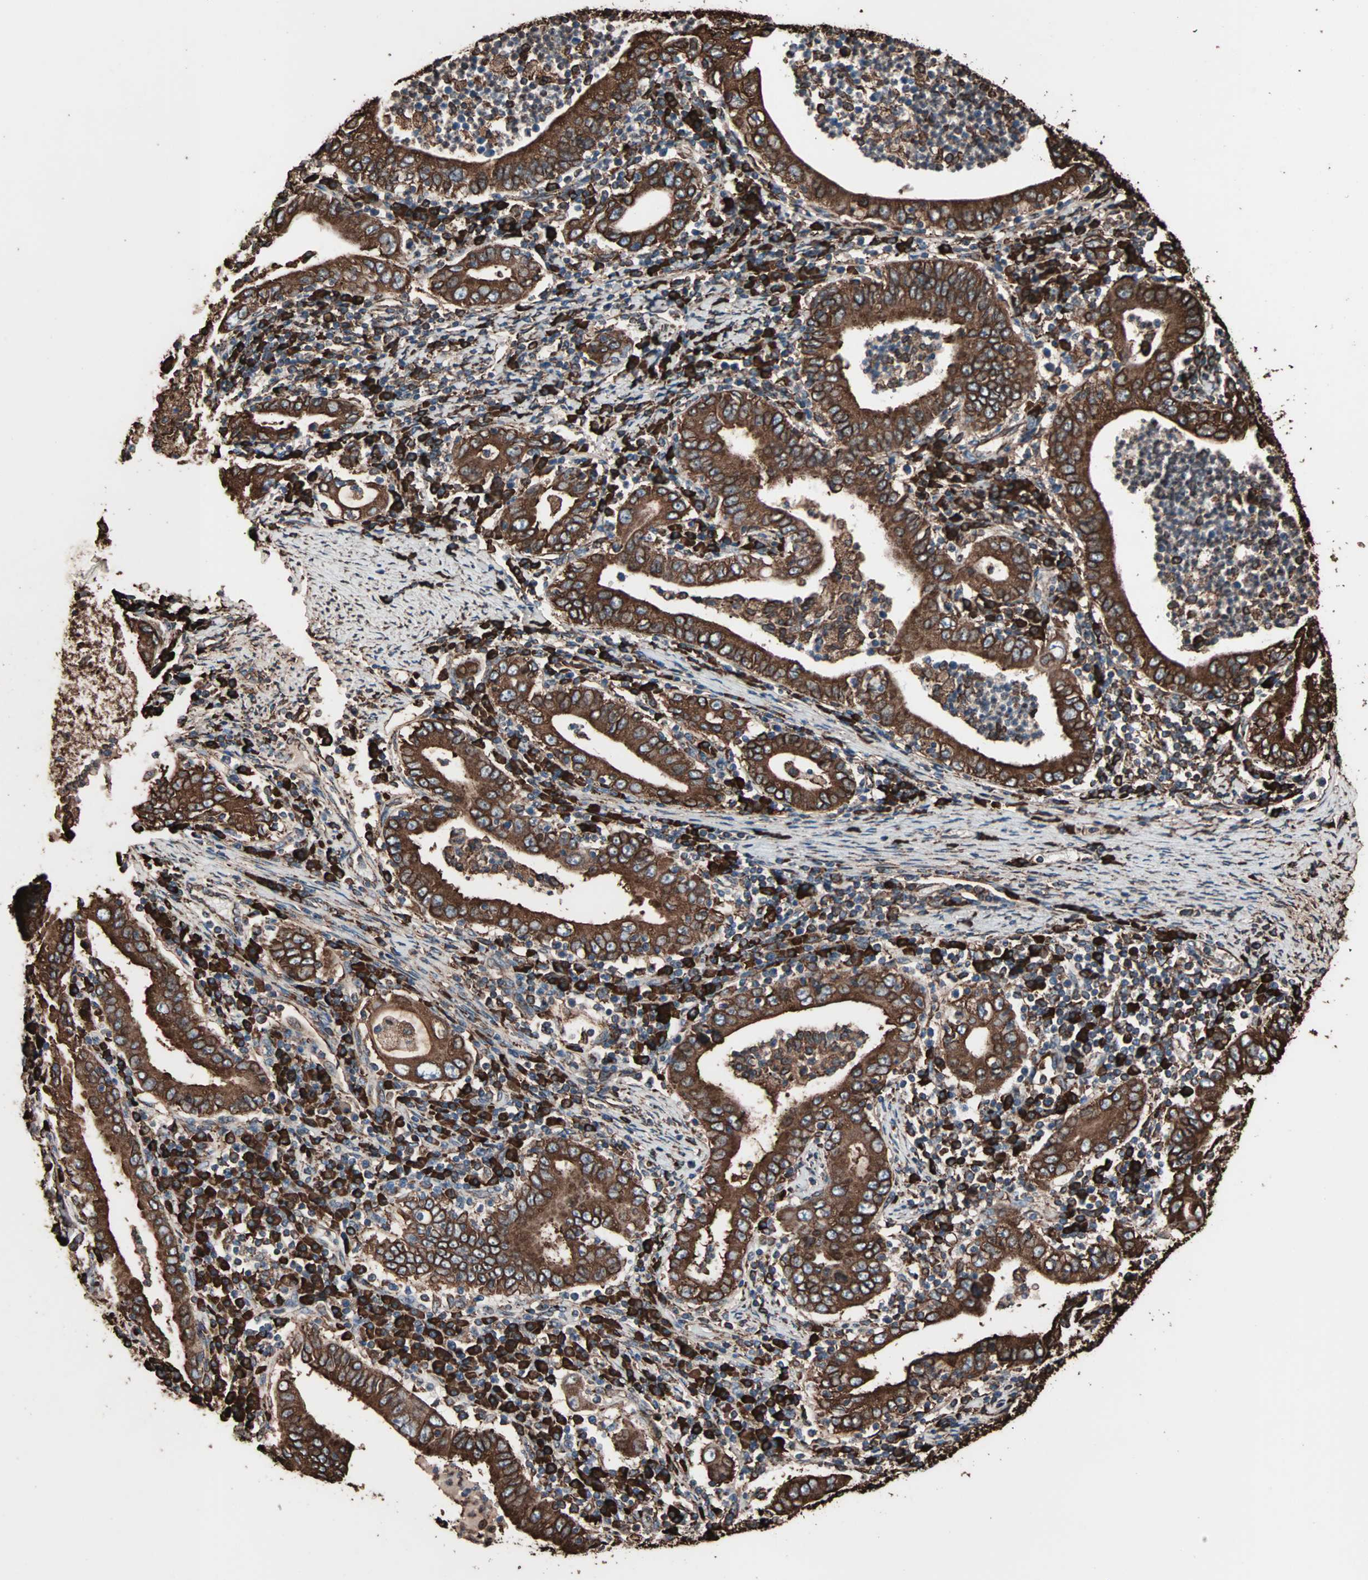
{"staining": {"intensity": "strong", "quantity": ">75%", "location": "cytoplasmic/membranous"}, "tissue": "stomach cancer", "cell_type": "Tumor cells", "image_type": "cancer", "snomed": [{"axis": "morphology", "description": "Normal tissue, NOS"}, {"axis": "morphology", "description": "Adenocarcinoma, NOS"}, {"axis": "topography", "description": "Esophagus"}, {"axis": "topography", "description": "Stomach, upper"}, {"axis": "topography", "description": "Peripheral nerve tissue"}], "caption": "An immunohistochemistry histopathology image of neoplastic tissue is shown. Protein staining in brown shows strong cytoplasmic/membranous positivity in stomach cancer (adenocarcinoma) within tumor cells.", "gene": "HSP90B1", "patient": {"sex": "male", "age": 62}}